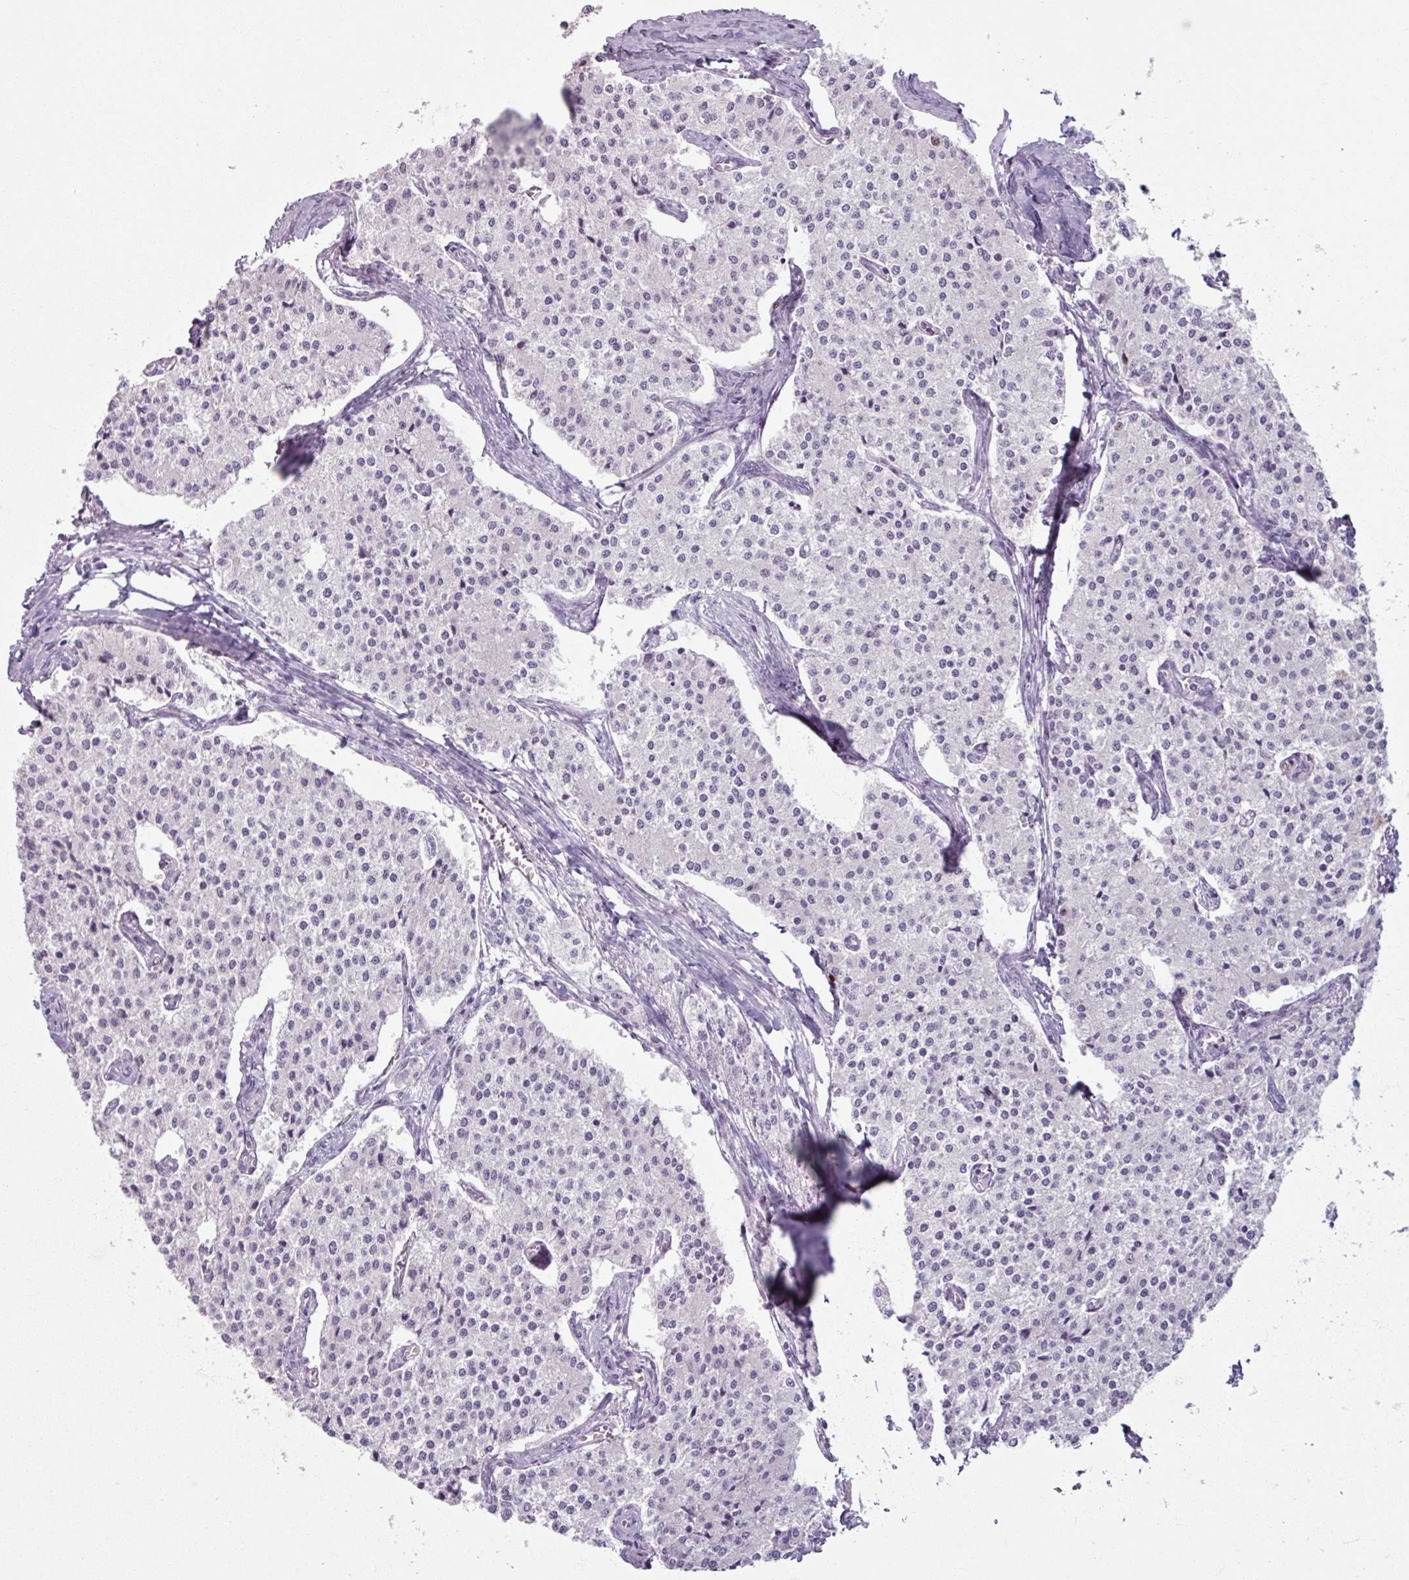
{"staining": {"intensity": "negative", "quantity": "none", "location": "none"}, "tissue": "carcinoid", "cell_type": "Tumor cells", "image_type": "cancer", "snomed": [{"axis": "morphology", "description": "Carcinoid, malignant, NOS"}, {"axis": "topography", "description": "Colon"}], "caption": "This is a image of immunohistochemistry staining of carcinoid (malignant), which shows no staining in tumor cells. The staining is performed using DAB brown chromogen with nuclei counter-stained in using hematoxylin.", "gene": "ATAD2", "patient": {"sex": "female", "age": 52}}